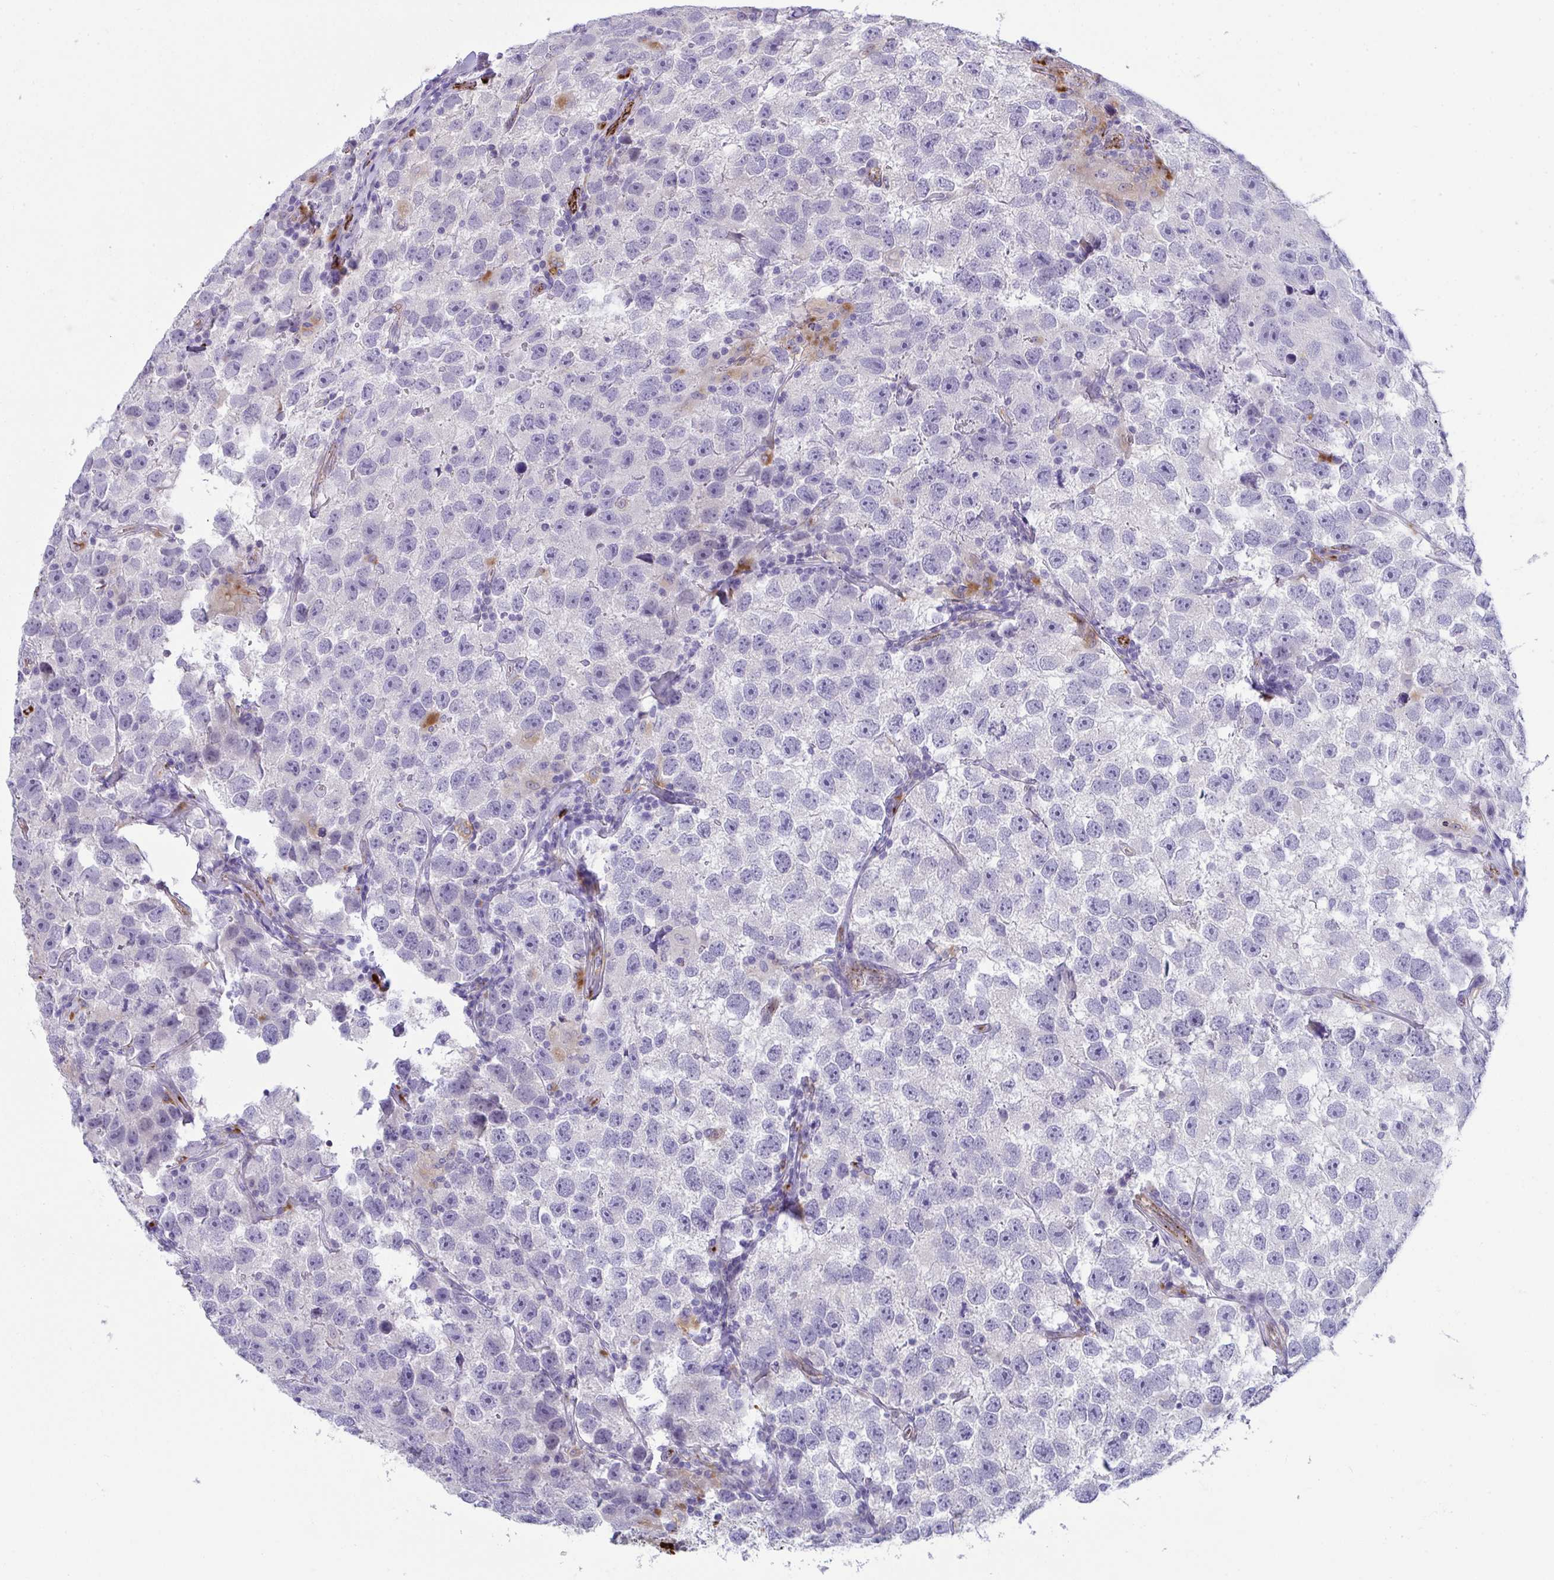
{"staining": {"intensity": "negative", "quantity": "none", "location": "none"}, "tissue": "testis cancer", "cell_type": "Tumor cells", "image_type": "cancer", "snomed": [{"axis": "morphology", "description": "Seminoma, NOS"}, {"axis": "topography", "description": "Testis"}], "caption": "Seminoma (testis) was stained to show a protein in brown. There is no significant staining in tumor cells.", "gene": "TOR1AIP2", "patient": {"sex": "male", "age": 26}}